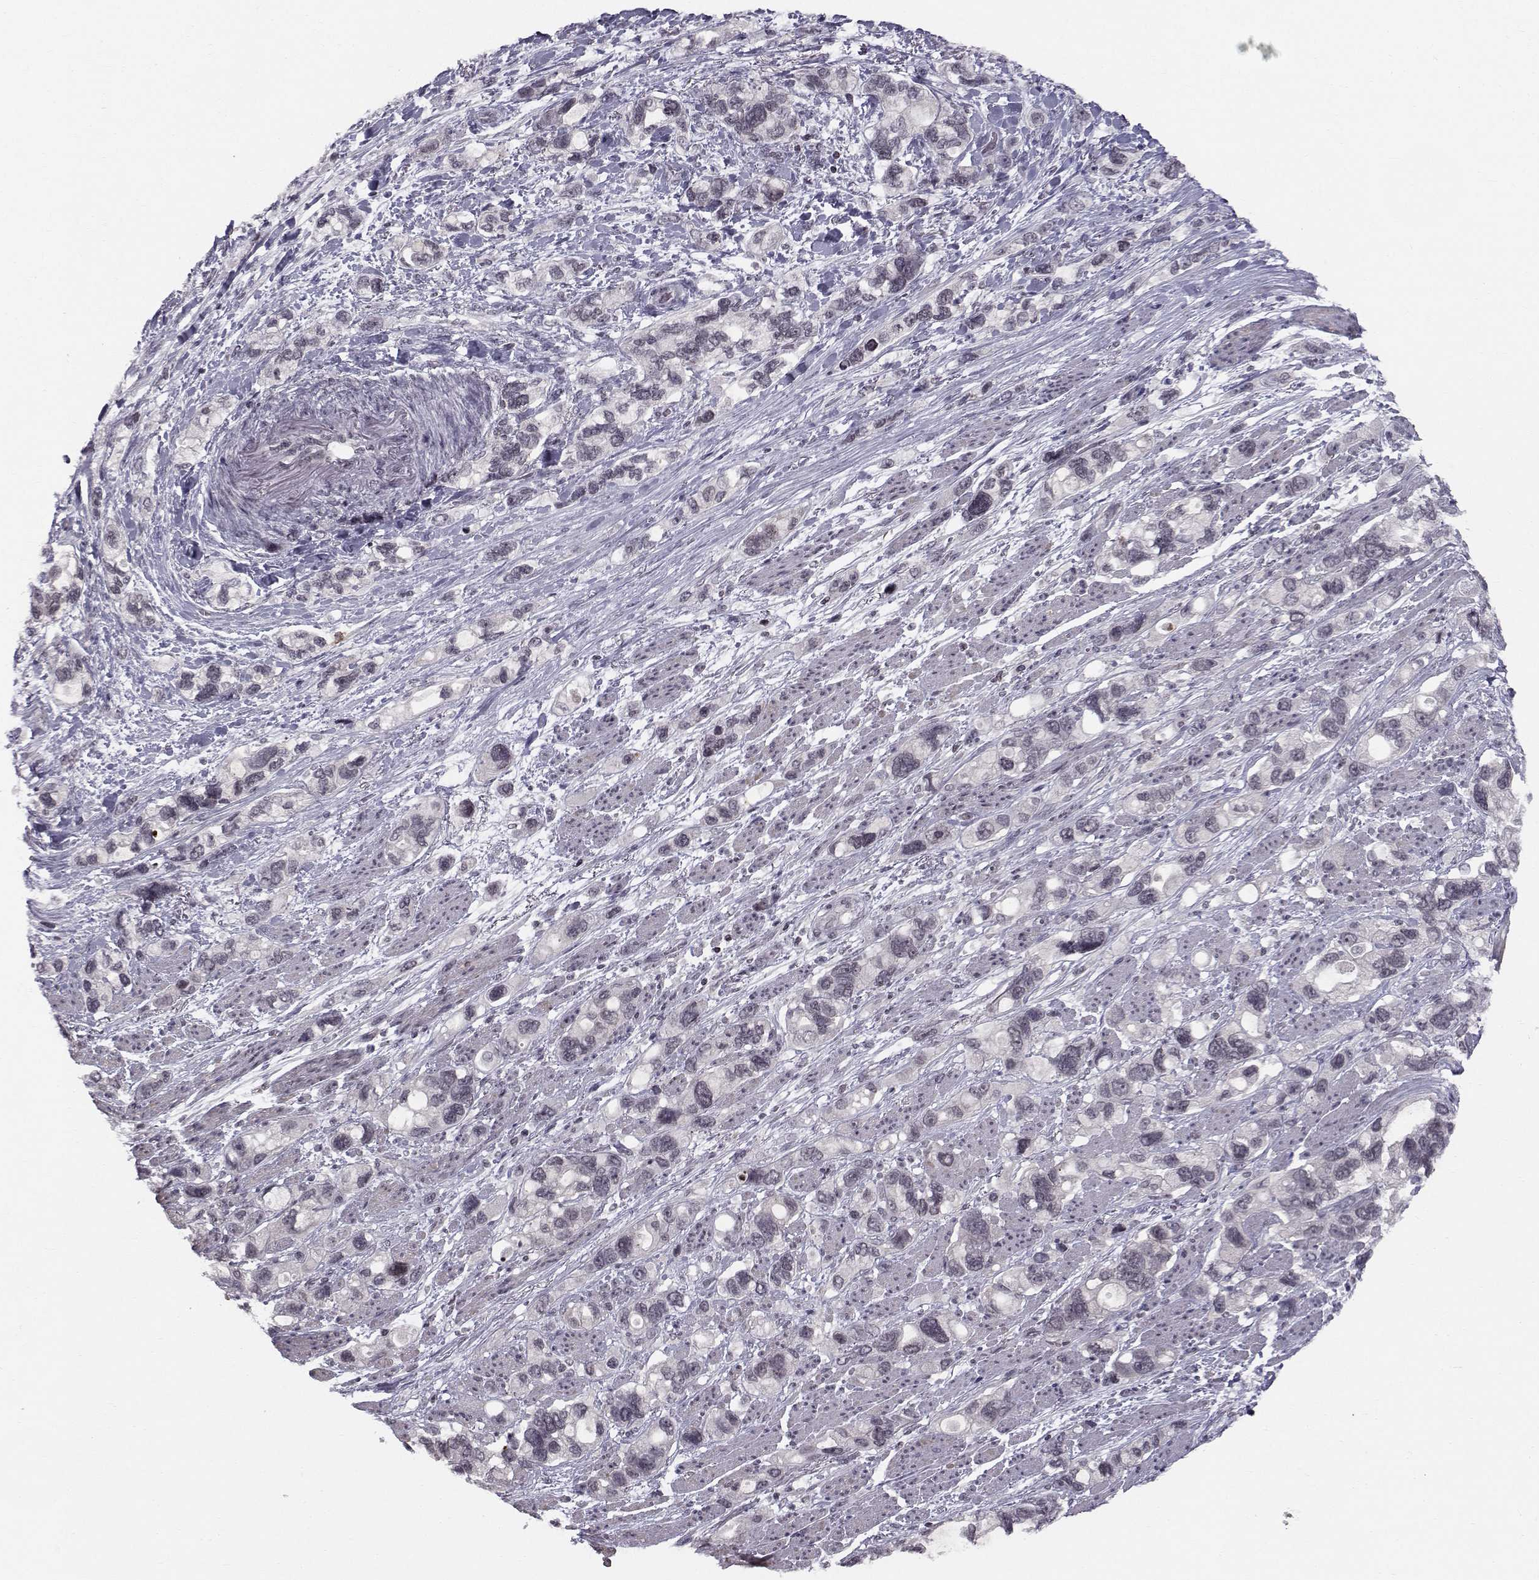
{"staining": {"intensity": "negative", "quantity": "none", "location": "none"}, "tissue": "stomach cancer", "cell_type": "Tumor cells", "image_type": "cancer", "snomed": [{"axis": "morphology", "description": "Adenocarcinoma, NOS"}, {"axis": "topography", "description": "Stomach, upper"}], "caption": "Immunohistochemistry (IHC) of human stomach adenocarcinoma reveals no staining in tumor cells.", "gene": "MARCHF4", "patient": {"sex": "female", "age": 81}}